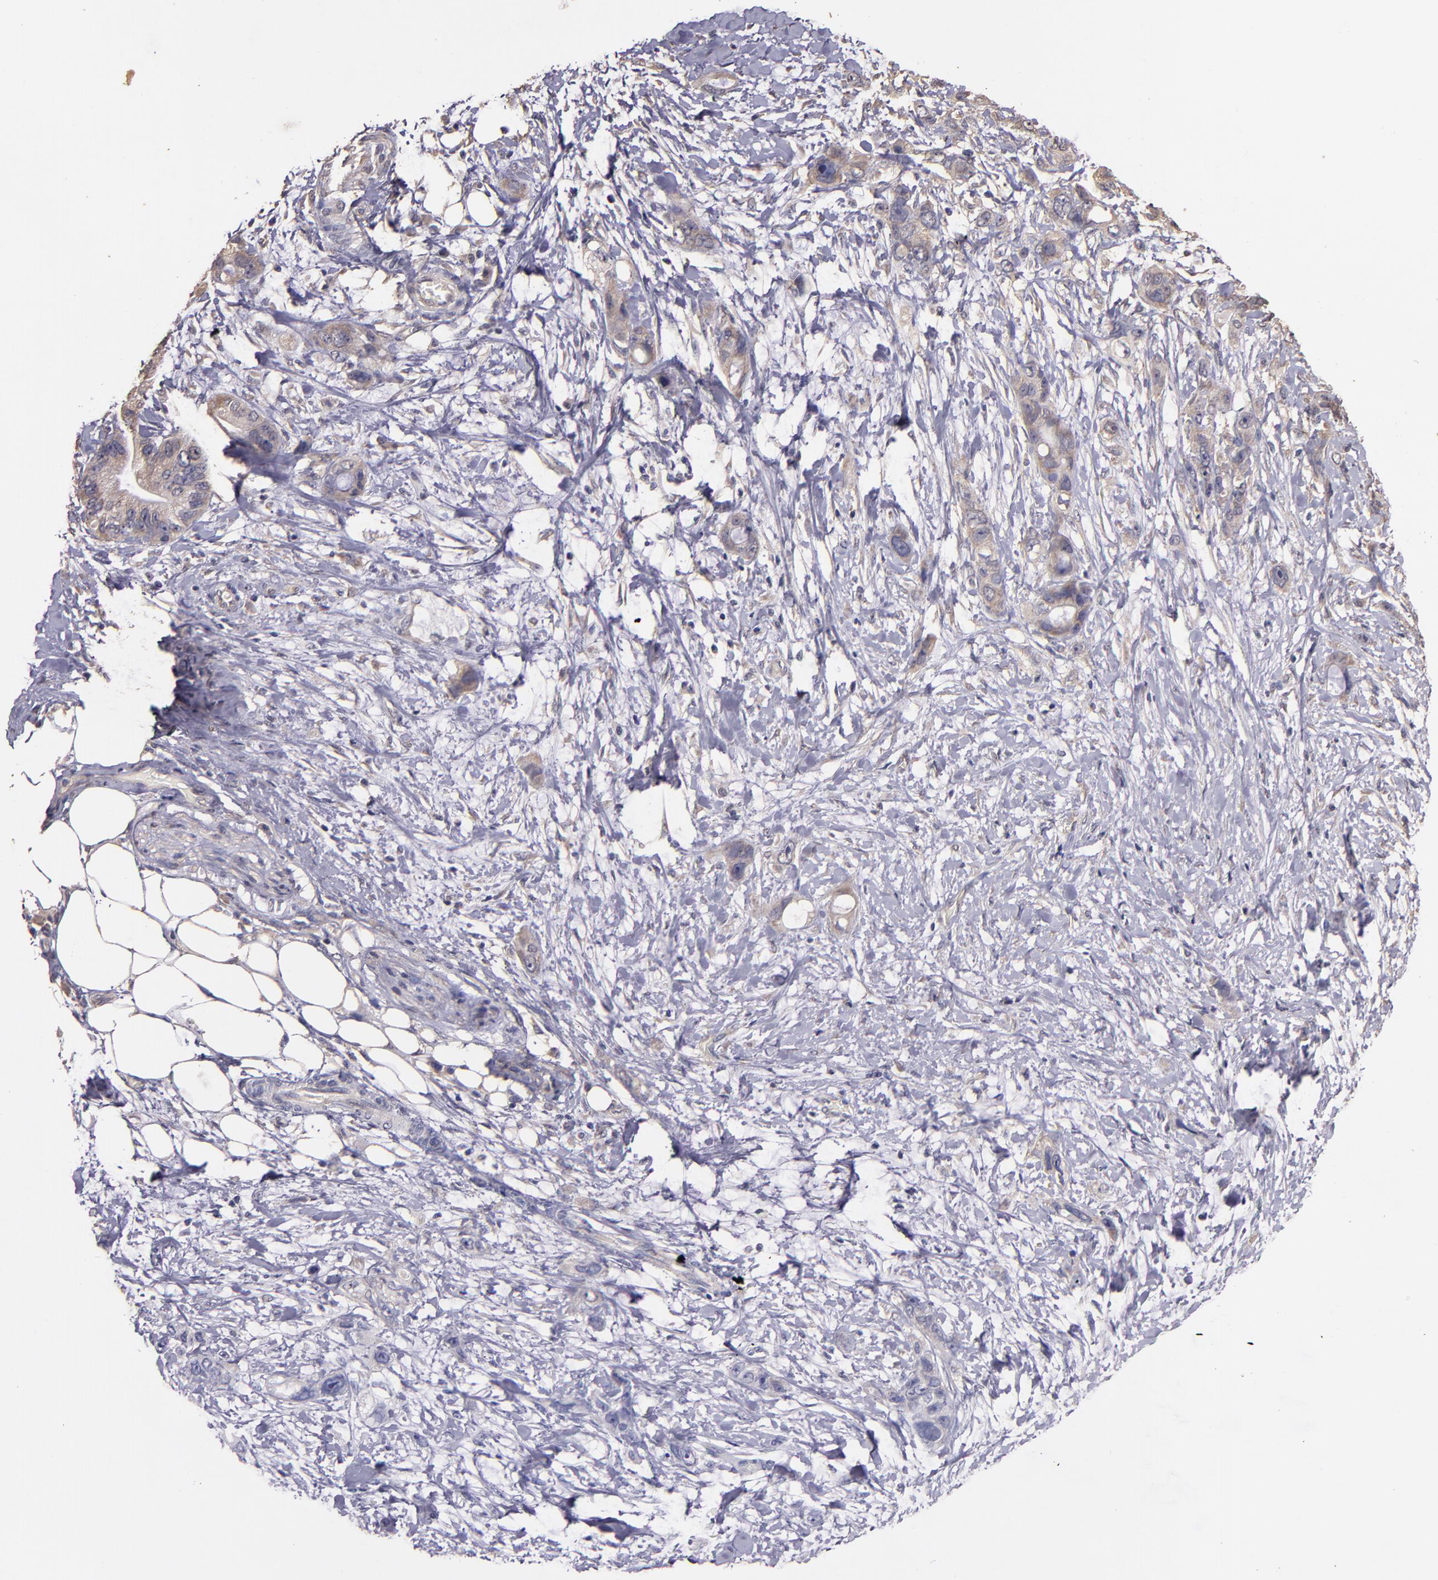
{"staining": {"intensity": "weak", "quantity": ">75%", "location": "cytoplasmic/membranous"}, "tissue": "stomach cancer", "cell_type": "Tumor cells", "image_type": "cancer", "snomed": [{"axis": "morphology", "description": "Adenocarcinoma, NOS"}, {"axis": "topography", "description": "Stomach, upper"}], "caption": "Tumor cells reveal low levels of weak cytoplasmic/membranous expression in about >75% of cells in adenocarcinoma (stomach).", "gene": "HECTD1", "patient": {"sex": "male", "age": 47}}